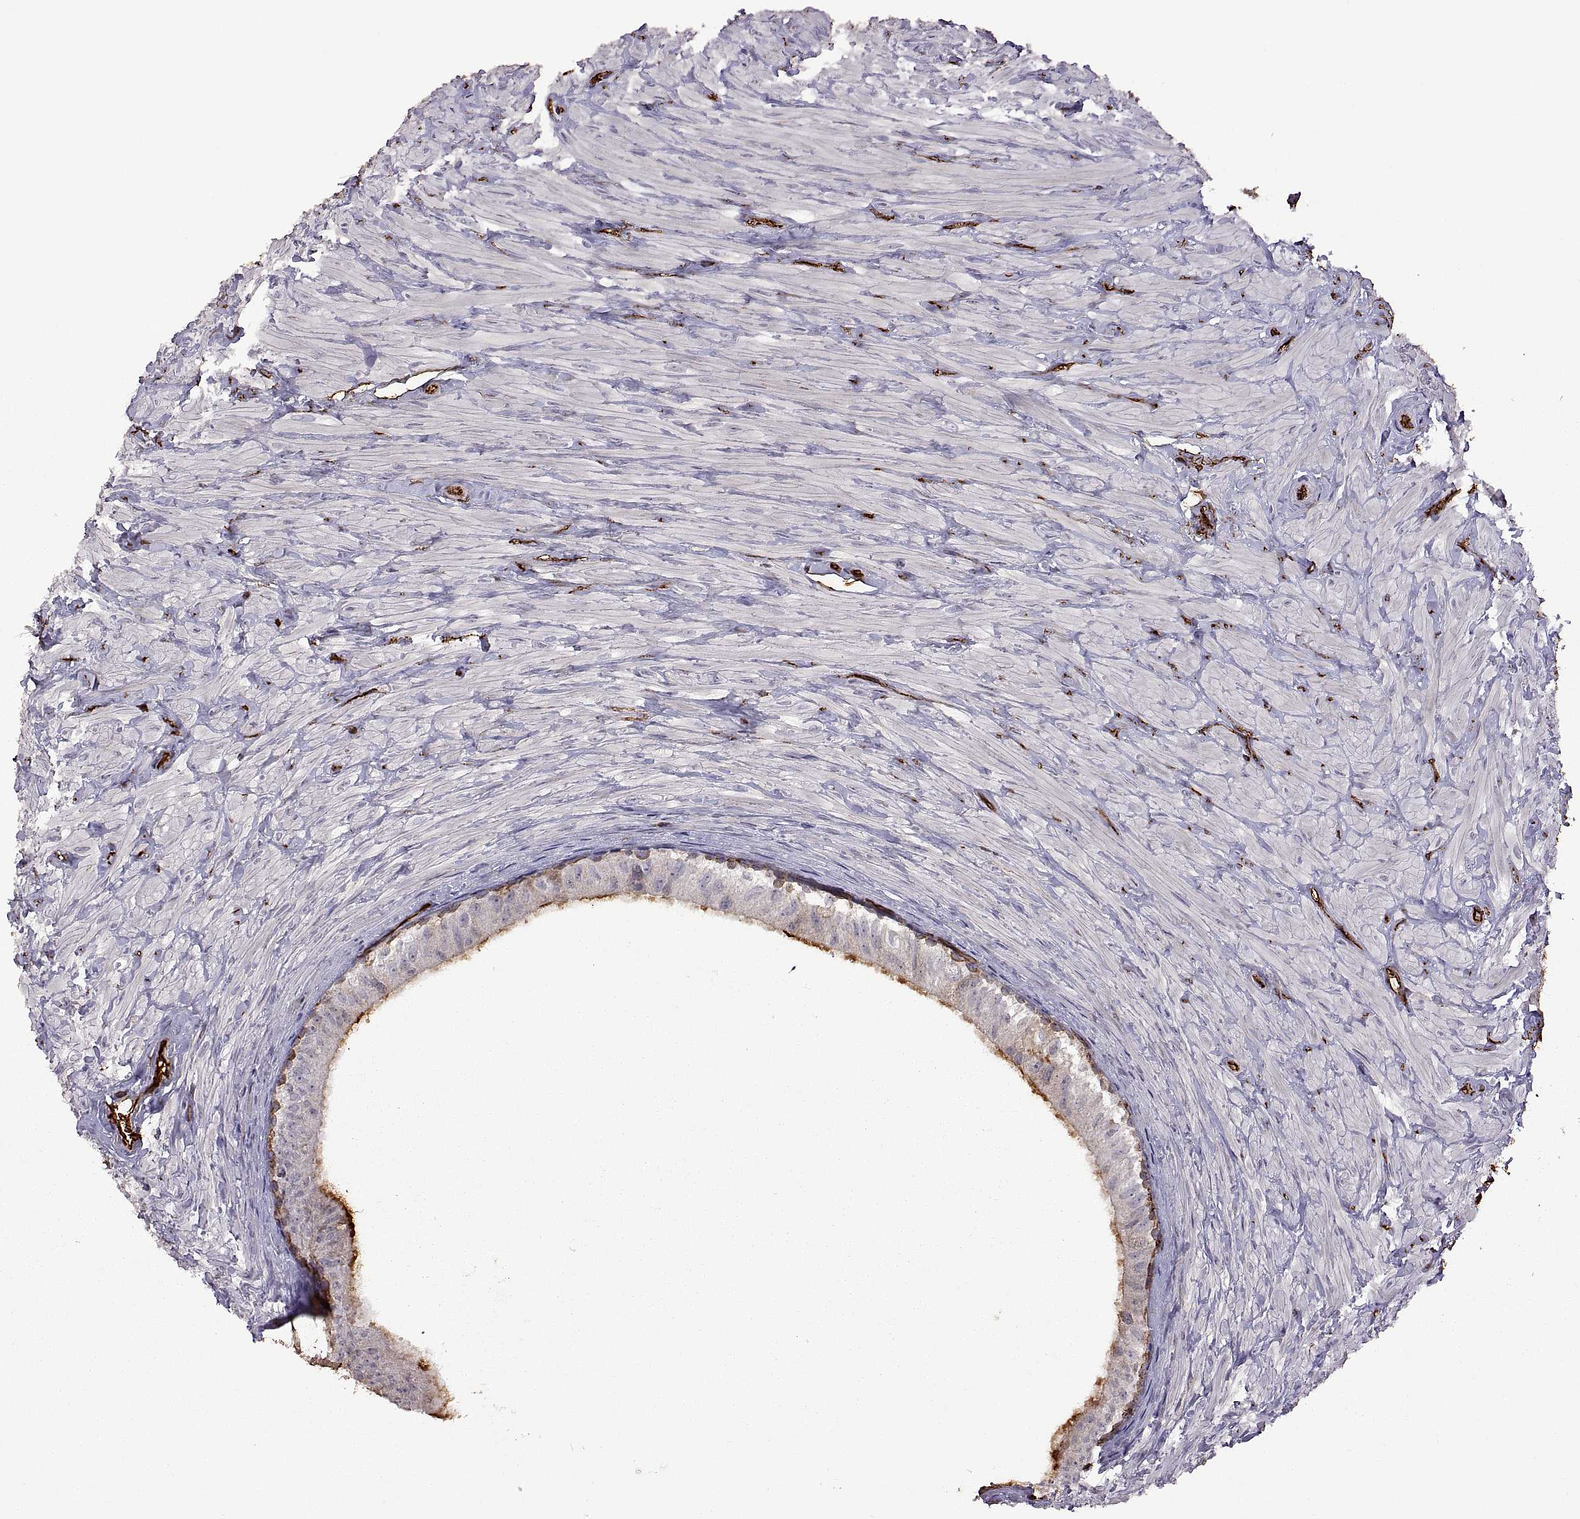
{"staining": {"intensity": "strong", "quantity": ">75%", "location": "cytoplasmic/membranous"}, "tissue": "epididymis", "cell_type": "Glandular cells", "image_type": "normal", "snomed": [{"axis": "morphology", "description": "Normal tissue, NOS"}, {"axis": "topography", "description": "Epididymis"}], "caption": "The histopathology image displays staining of unremarkable epididymis, revealing strong cytoplasmic/membranous protein positivity (brown color) within glandular cells. (DAB (3,3'-diaminobenzidine) IHC with brightfield microscopy, high magnification).", "gene": "S100A10", "patient": {"sex": "male", "age": 32}}